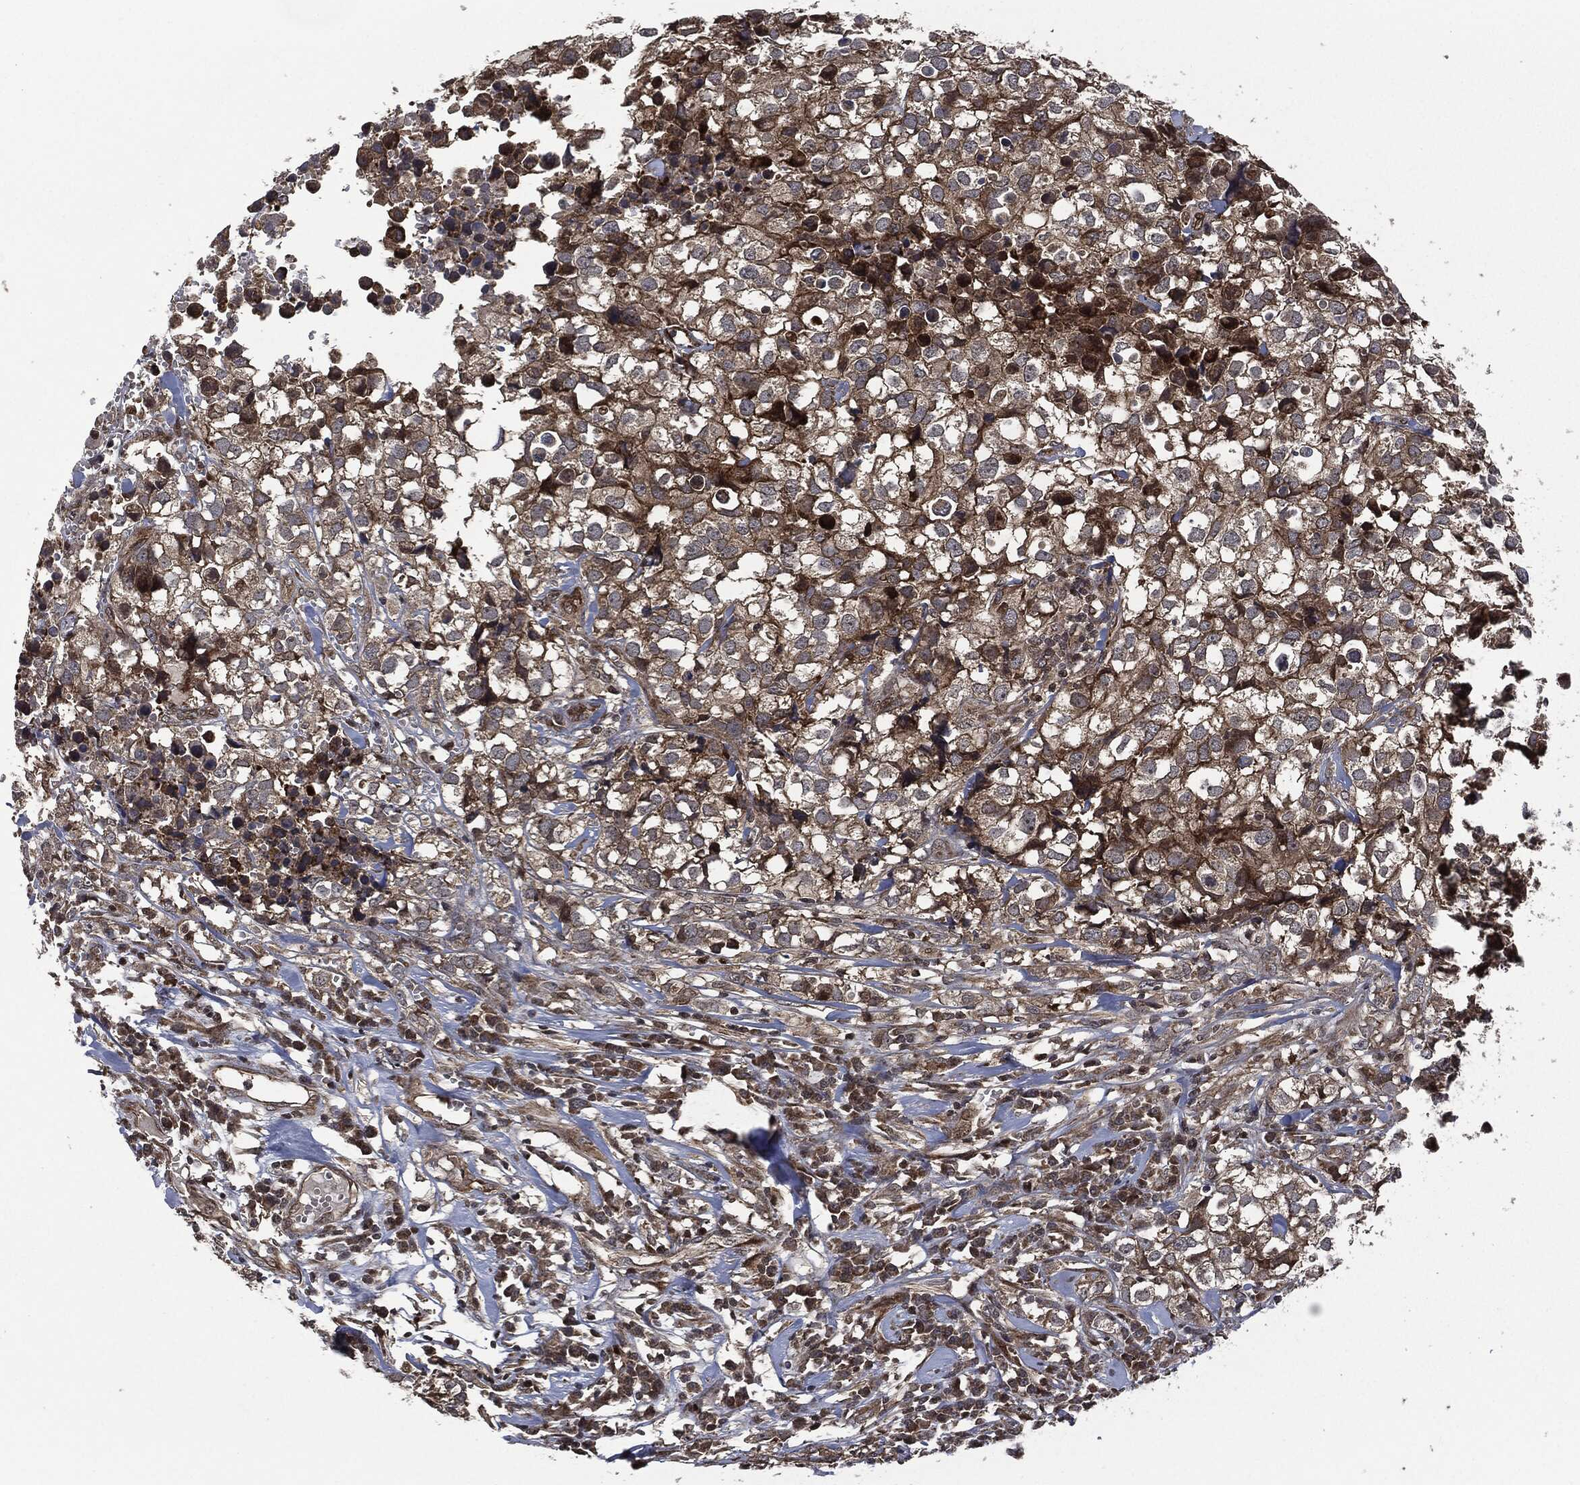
{"staining": {"intensity": "moderate", "quantity": ">75%", "location": "cytoplasmic/membranous"}, "tissue": "breast cancer", "cell_type": "Tumor cells", "image_type": "cancer", "snomed": [{"axis": "morphology", "description": "Duct carcinoma"}, {"axis": "topography", "description": "Breast"}], "caption": "Breast infiltrating ductal carcinoma stained with a brown dye demonstrates moderate cytoplasmic/membranous positive positivity in approximately >75% of tumor cells.", "gene": "HRAS", "patient": {"sex": "female", "age": 30}}